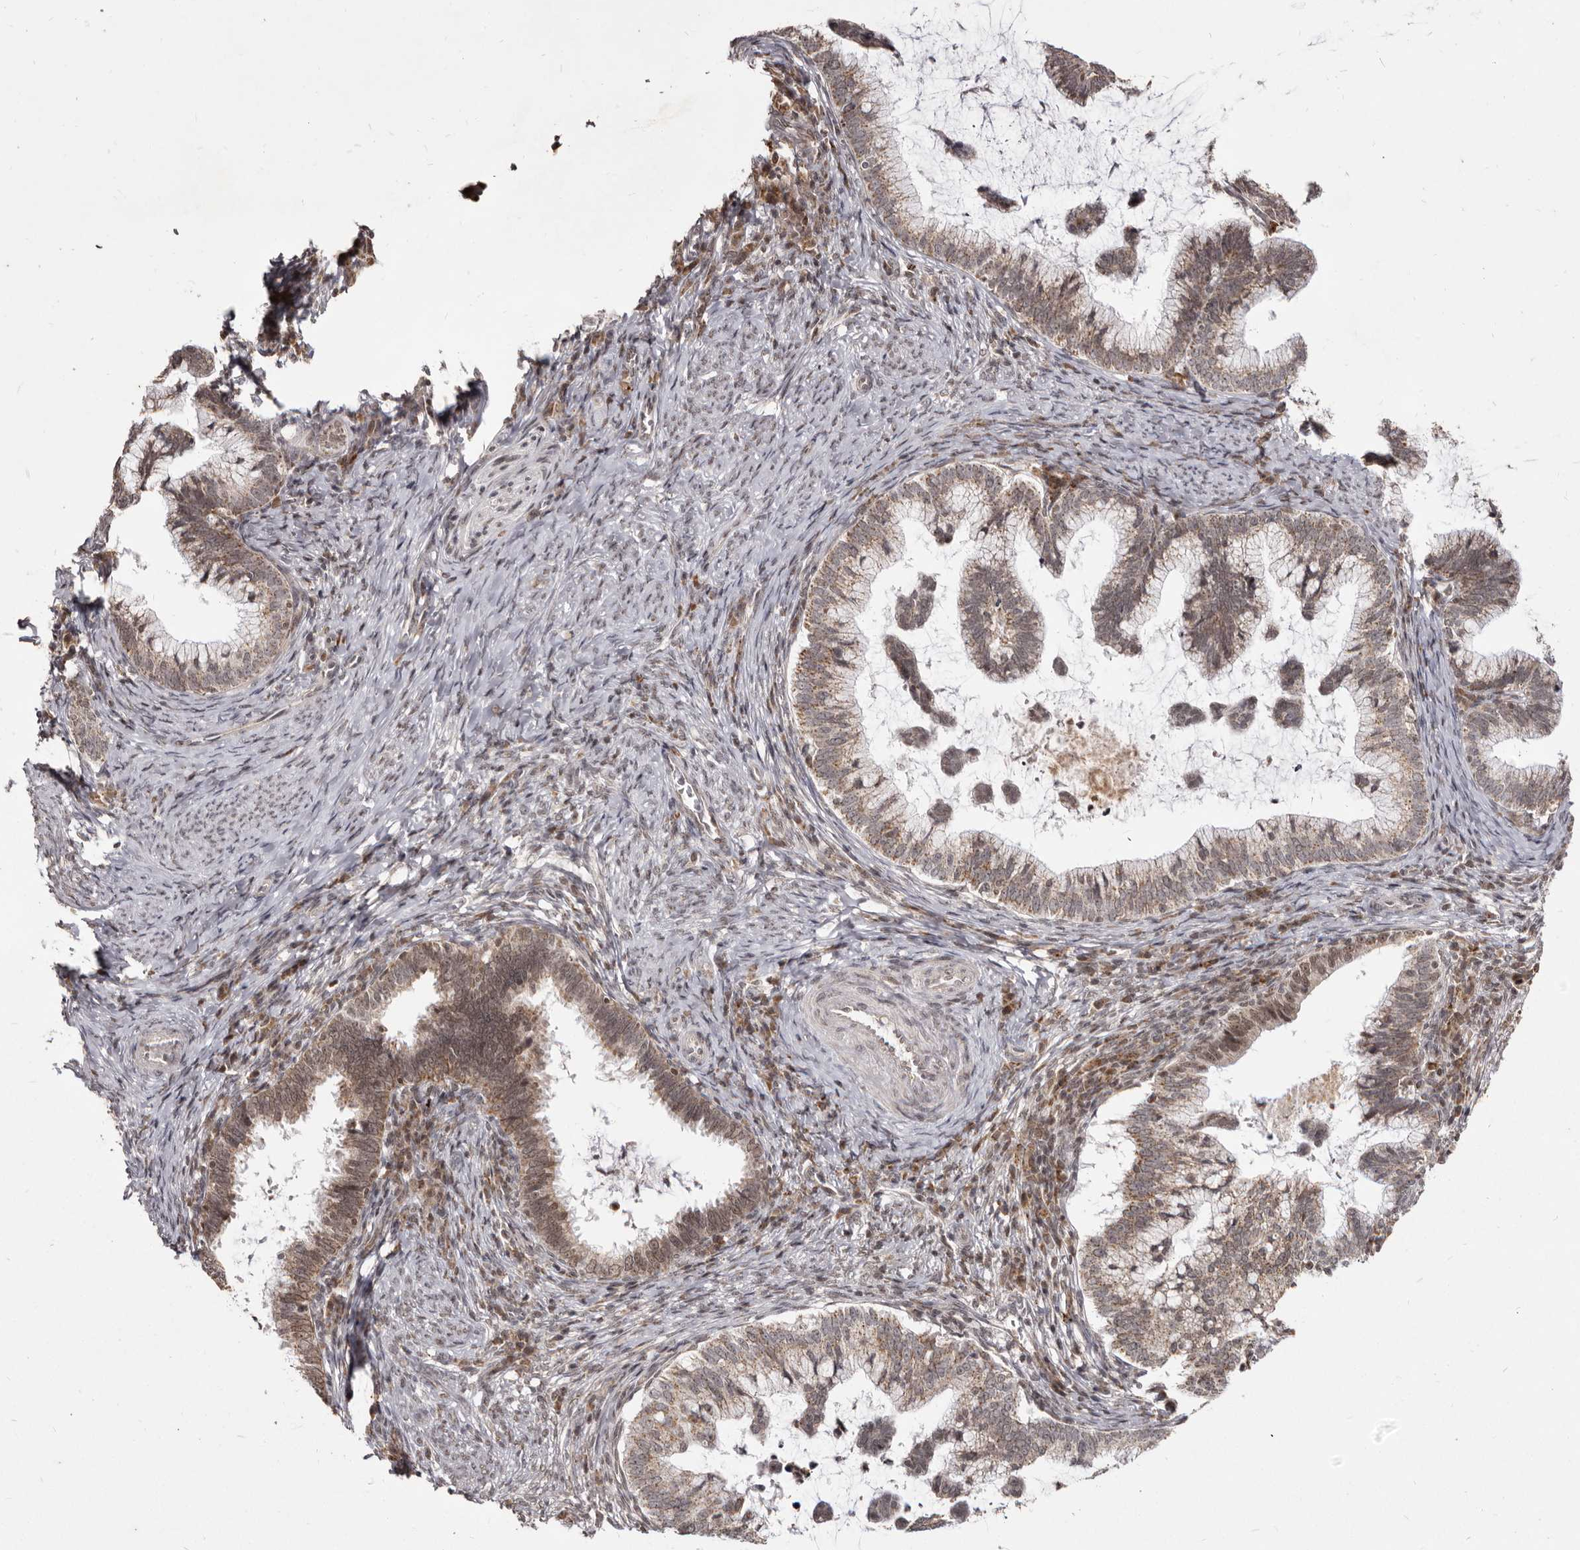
{"staining": {"intensity": "moderate", "quantity": ">75%", "location": "cytoplasmic/membranous"}, "tissue": "cervical cancer", "cell_type": "Tumor cells", "image_type": "cancer", "snomed": [{"axis": "morphology", "description": "Adenocarcinoma, NOS"}, {"axis": "topography", "description": "Cervix"}], "caption": "A brown stain highlights moderate cytoplasmic/membranous expression of a protein in human cervical cancer (adenocarcinoma) tumor cells.", "gene": "THUMPD1", "patient": {"sex": "female", "age": 36}}